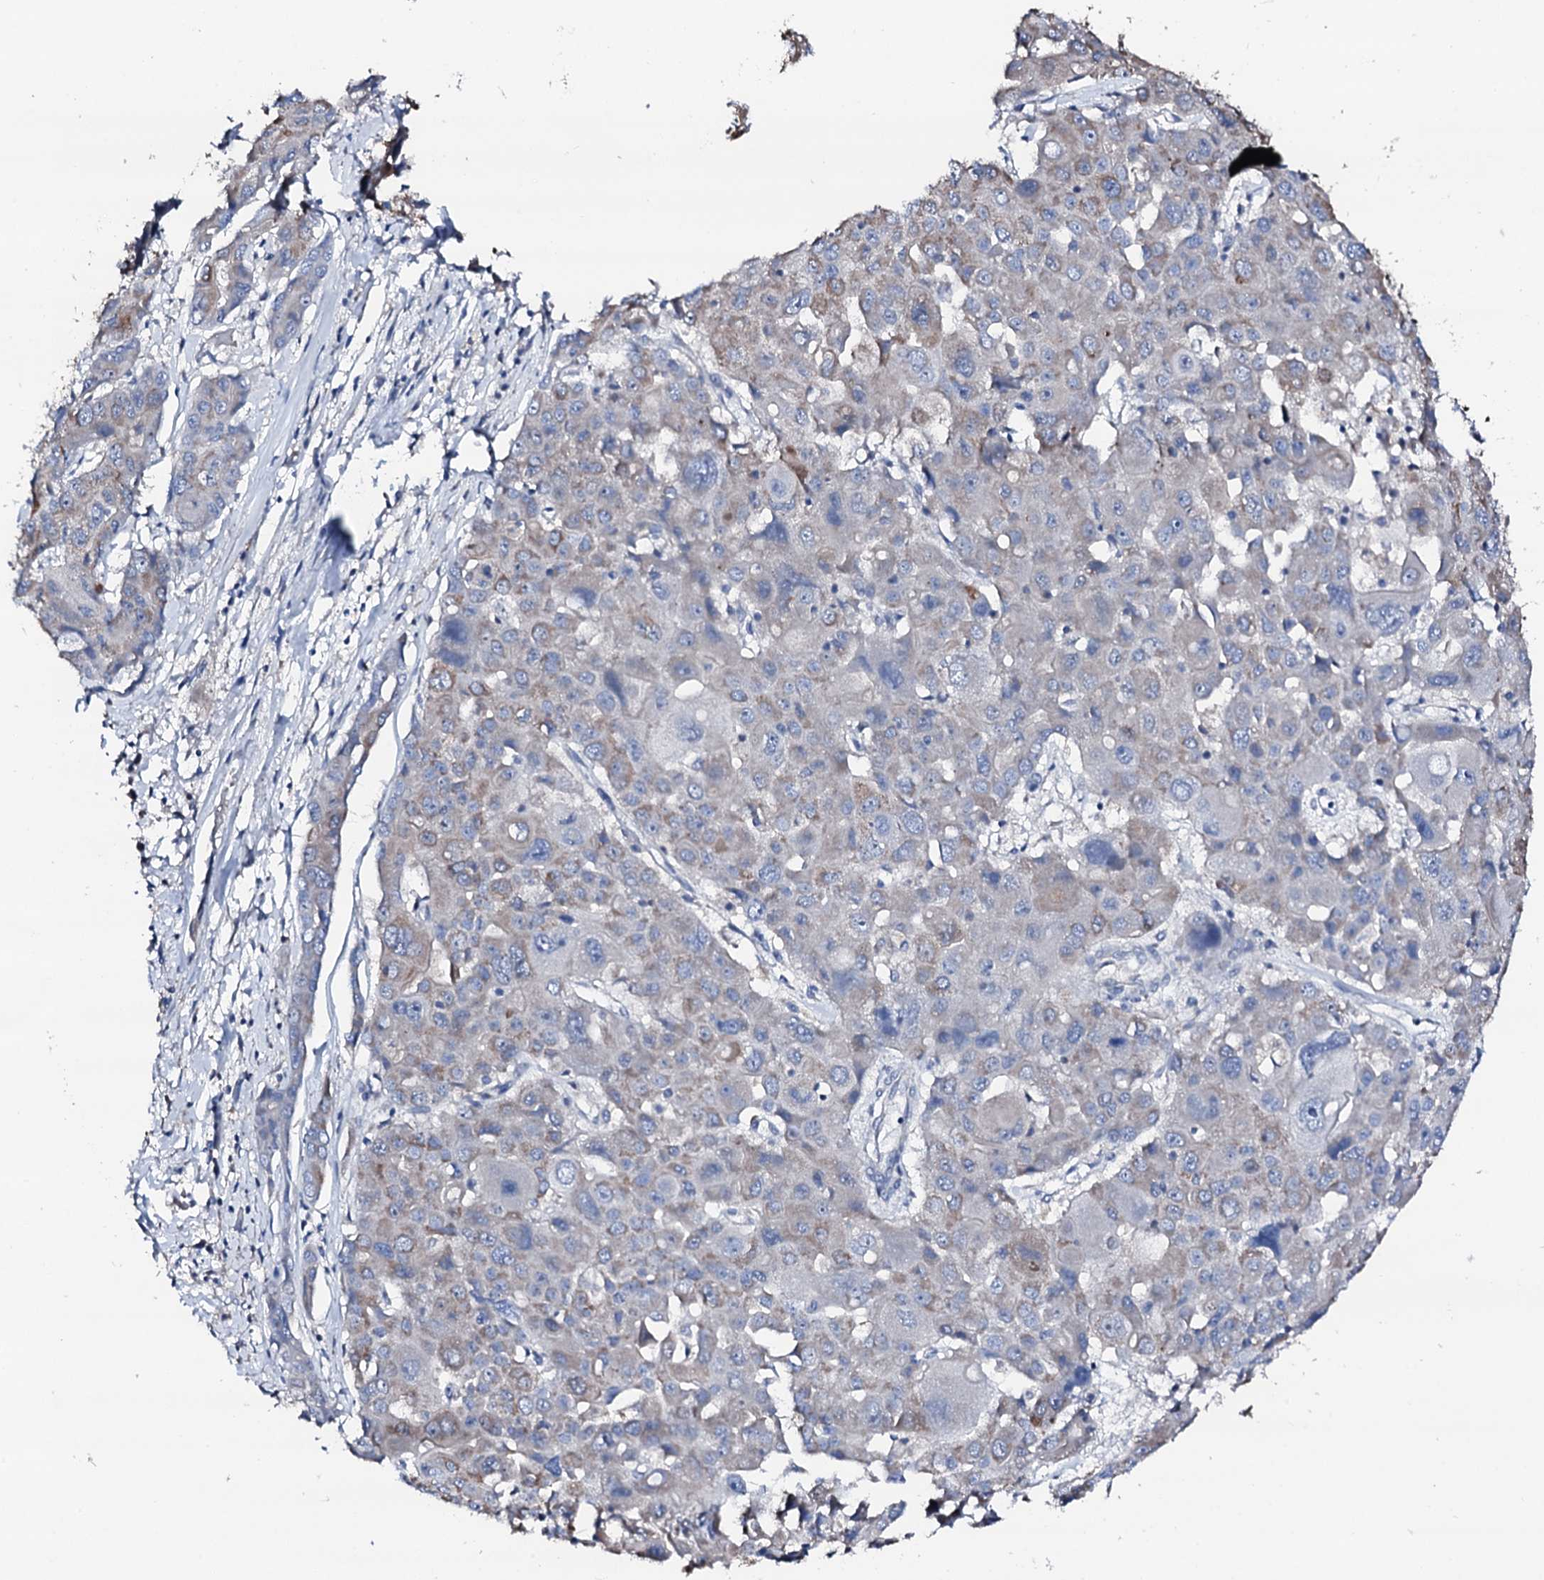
{"staining": {"intensity": "weak", "quantity": "<25%", "location": "cytoplasmic/membranous"}, "tissue": "liver cancer", "cell_type": "Tumor cells", "image_type": "cancer", "snomed": [{"axis": "morphology", "description": "Cholangiocarcinoma"}, {"axis": "topography", "description": "Liver"}], "caption": "Immunohistochemical staining of human liver cancer exhibits no significant expression in tumor cells. The staining was performed using DAB to visualize the protein expression in brown, while the nuclei were stained in blue with hematoxylin (Magnification: 20x).", "gene": "TRAFD1", "patient": {"sex": "male", "age": 67}}